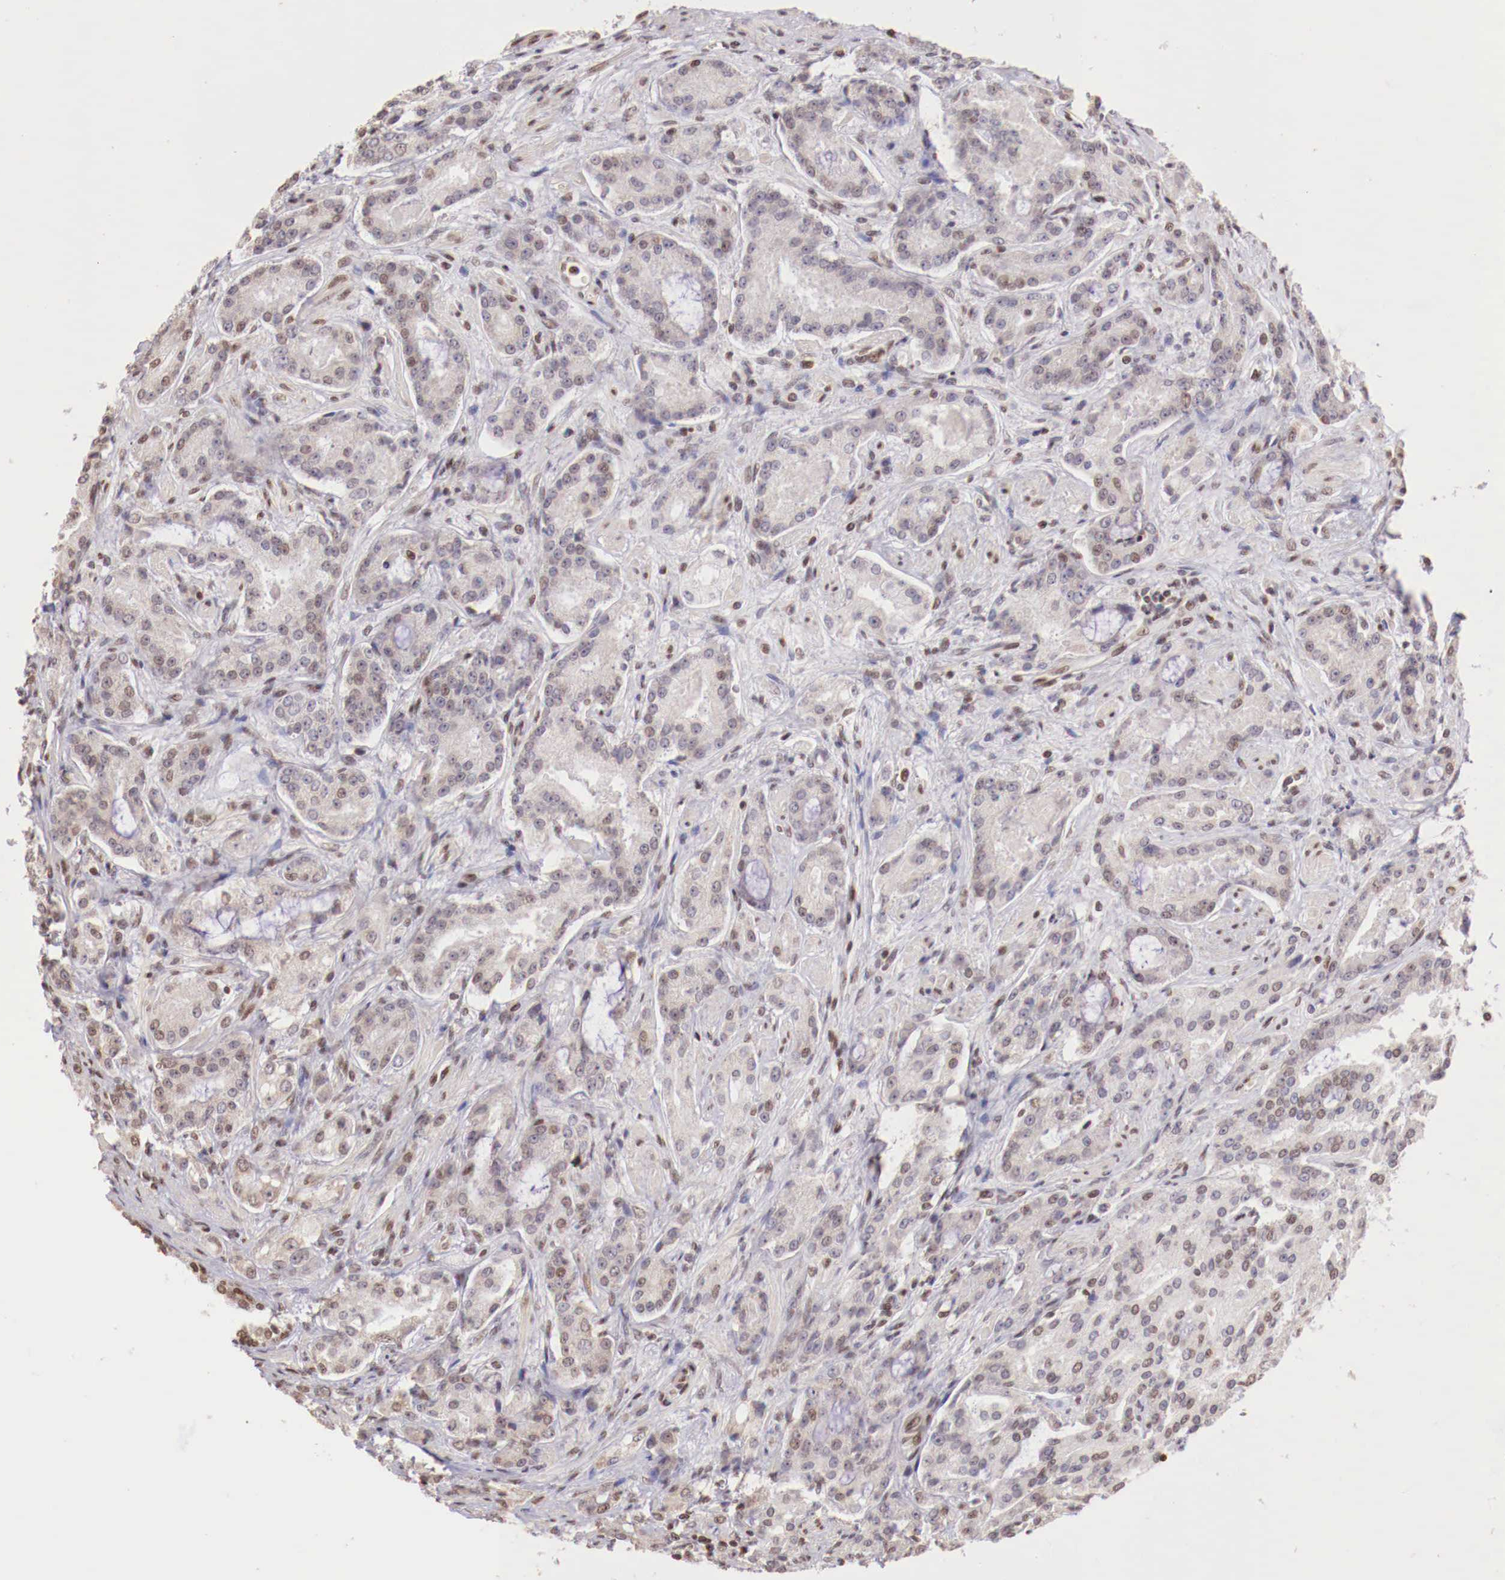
{"staining": {"intensity": "weak", "quantity": "<25%", "location": "nuclear"}, "tissue": "prostate cancer", "cell_type": "Tumor cells", "image_type": "cancer", "snomed": [{"axis": "morphology", "description": "Adenocarcinoma, Medium grade"}, {"axis": "topography", "description": "Prostate"}], "caption": "This is an immunohistochemistry image of medium-grade adenocarcinoma (prostate). There is no expression in tumor cells.", "gene": "SP1", "patient": {"sex": "male", "age": 72}}